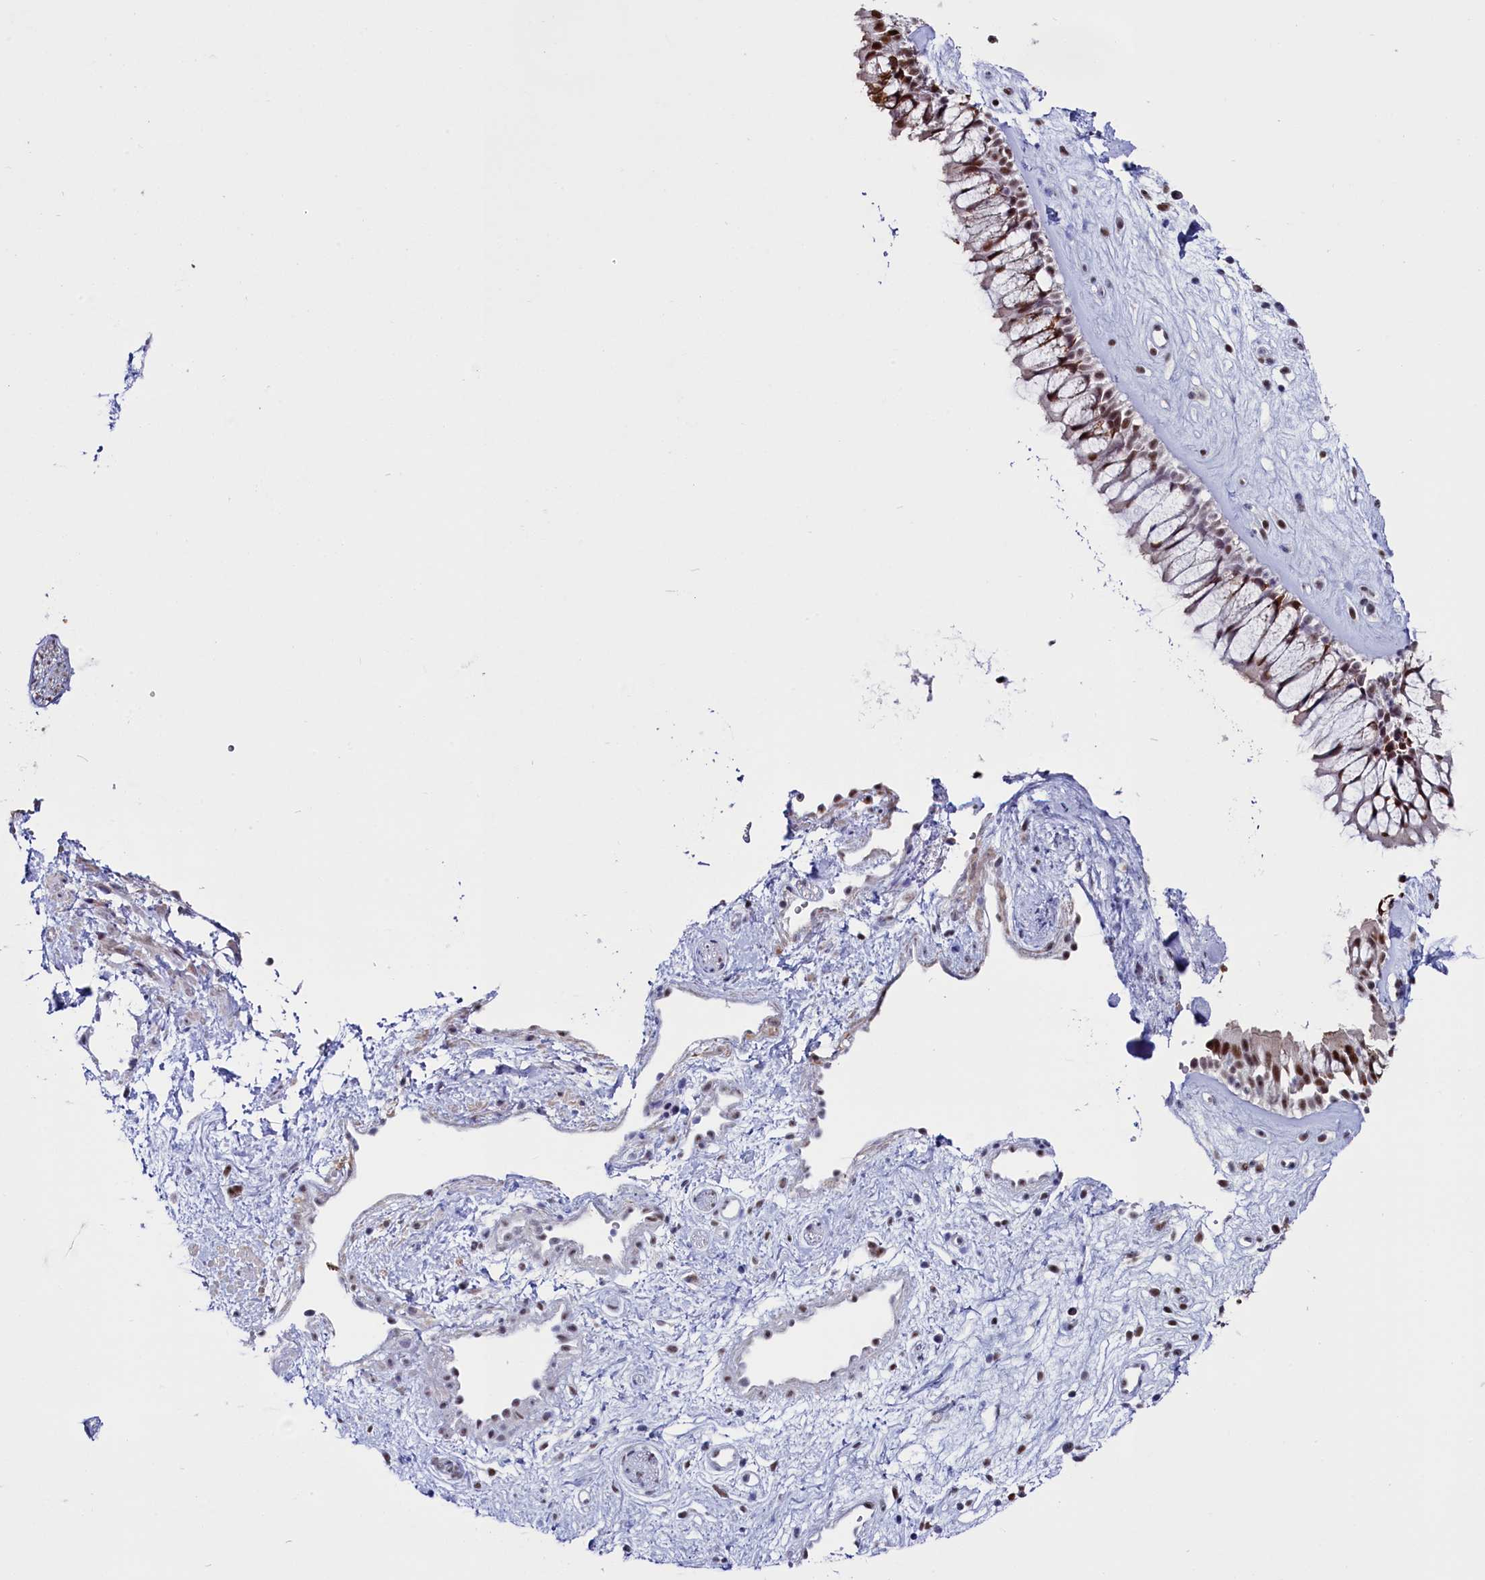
{"staining": {"intensity": "strong", "quantity": ">75%", "location": "nuclear"}, "tissue": "nasopharynx", "cell_type": "Respiratory epithelial cells", "image_type": "normal", "snomed": [{"axis": "morphology", "description": "Normal tissue, NOS"}, {"axis": "topography", "description": "Nasopharynx"}], "caption": "Unremarkable nasopharynx was stained to show a protein in brown. There is high levels of strong nuclear staining in about >75% of respiratory epithelial cells.", "gene": "CD2BP2", "patient": {"sex": "male", "age": 32}}